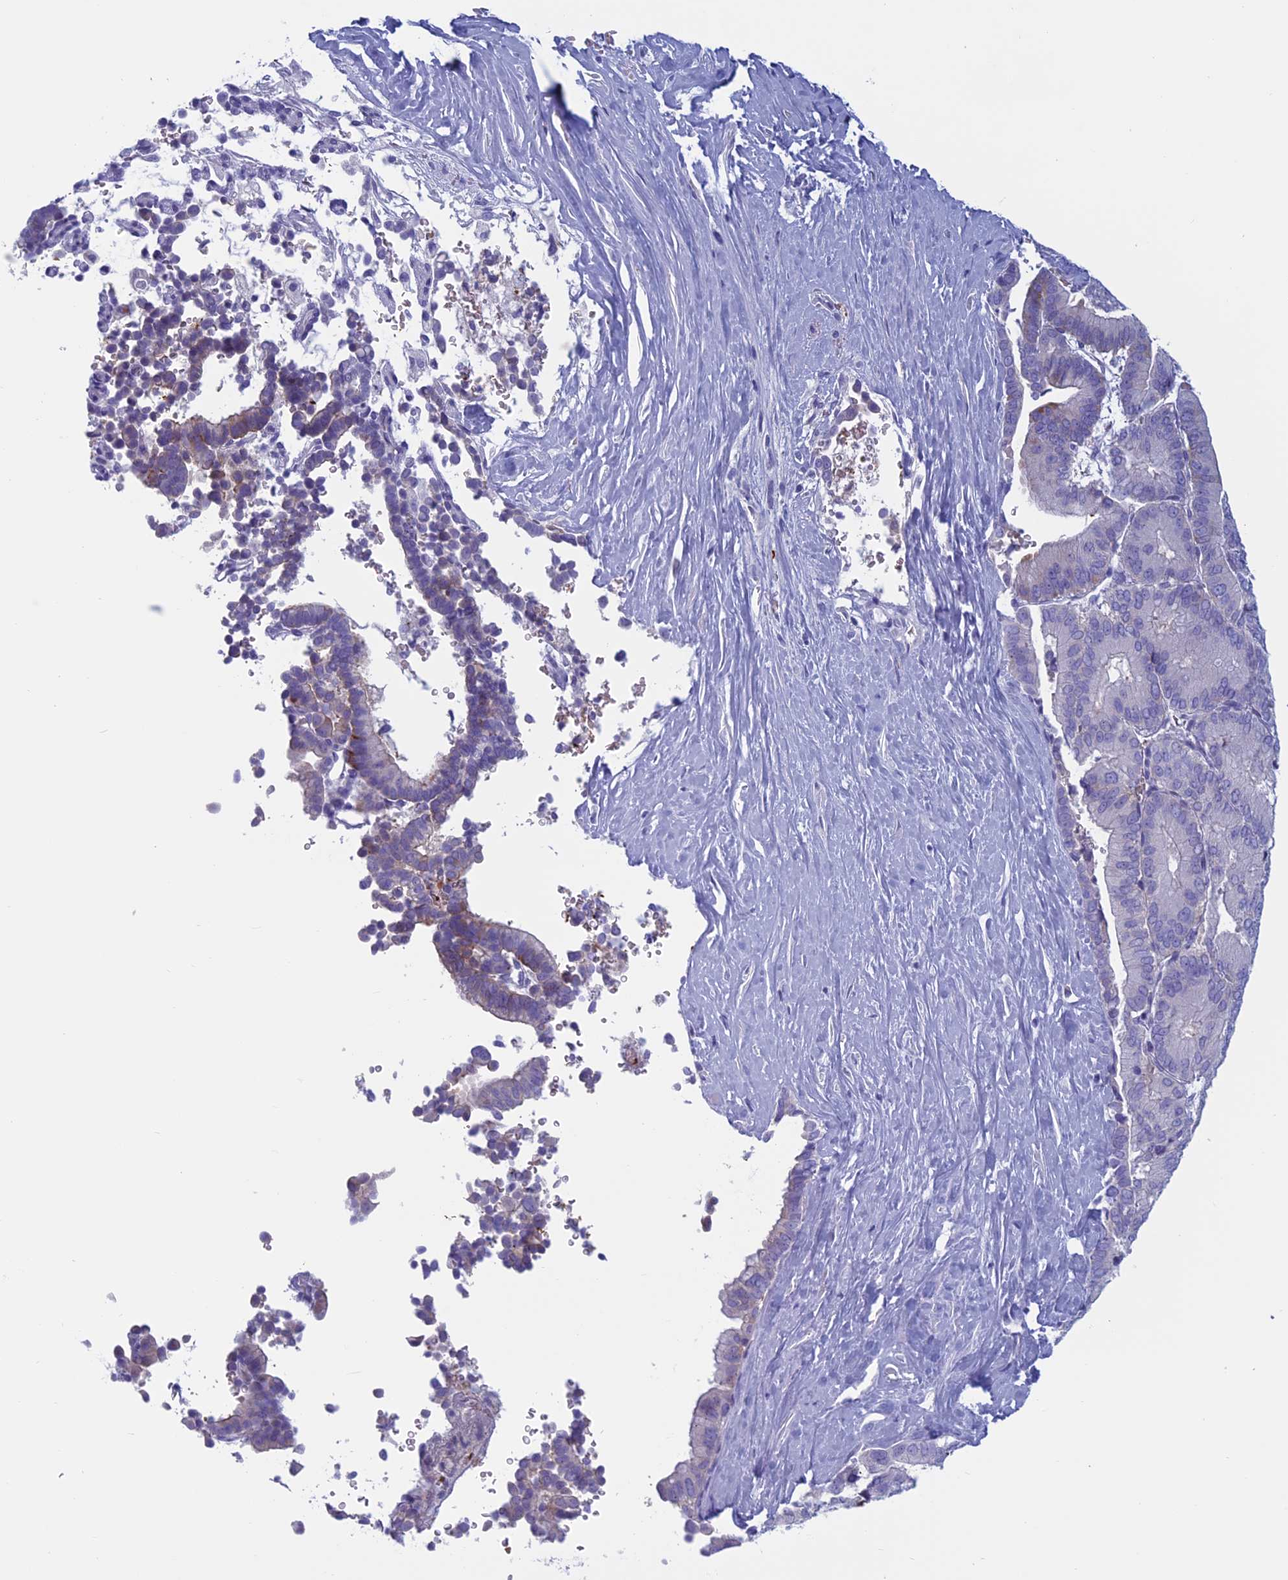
{"staining": {"intensity": "negative", "quantity": "none", "location": "none"}, "tissue": "liver cancer", "cell_type": "Tumor cells", "image_type": "cancer", "snomed": [{"axis": "morphology", "description": "Cholangiocarcinoma"}, {"axis": "topography", "description": "Liver"}], "caption": "The immunohistochemistry photomicrograph has no significant expression in tumor cells of liver cholangiocarcinoma tissue.", "gene": "ANGPTL2", "patient": {"sex": "female", "age": 75}}